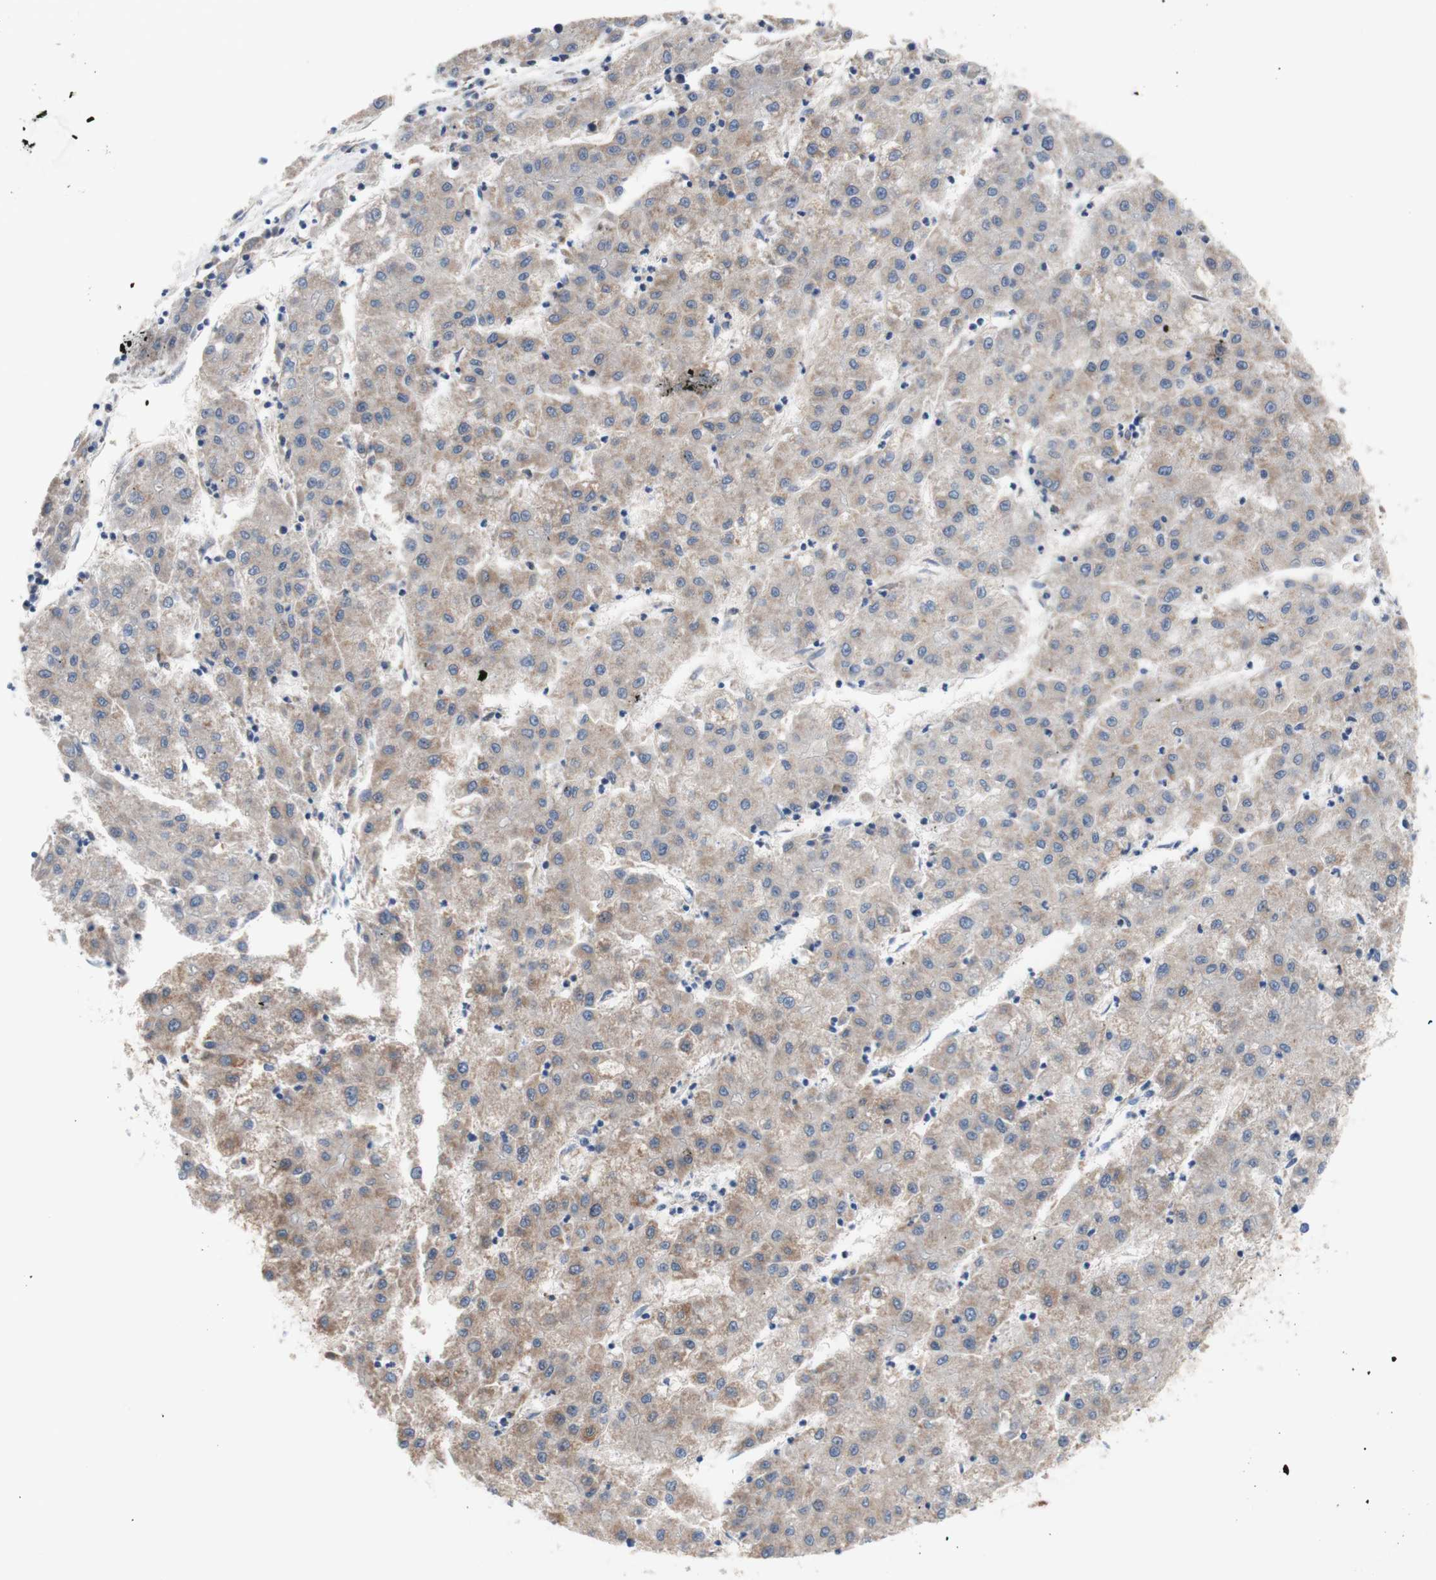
{"staining": {"intensity": "weak", "quantity": ">75%", "location": "cytoplasmic/membranous"}, "tissue": "liver cancer", "cell_type": "Tumor cells", "image_type": "cancer", "snomed": [{"axis": "morphology", "description": "Carcinoma, Hepatocellular, NOS"}, {"axis": "topography", "description": "Liver"}], "caption": "Human liver cancer (hepatocellular carcinoma) stained with a protein marker displays weak staining in tumor cells.", "gene": "FMR1", "patient": {"sex": "male", "age": 72}}